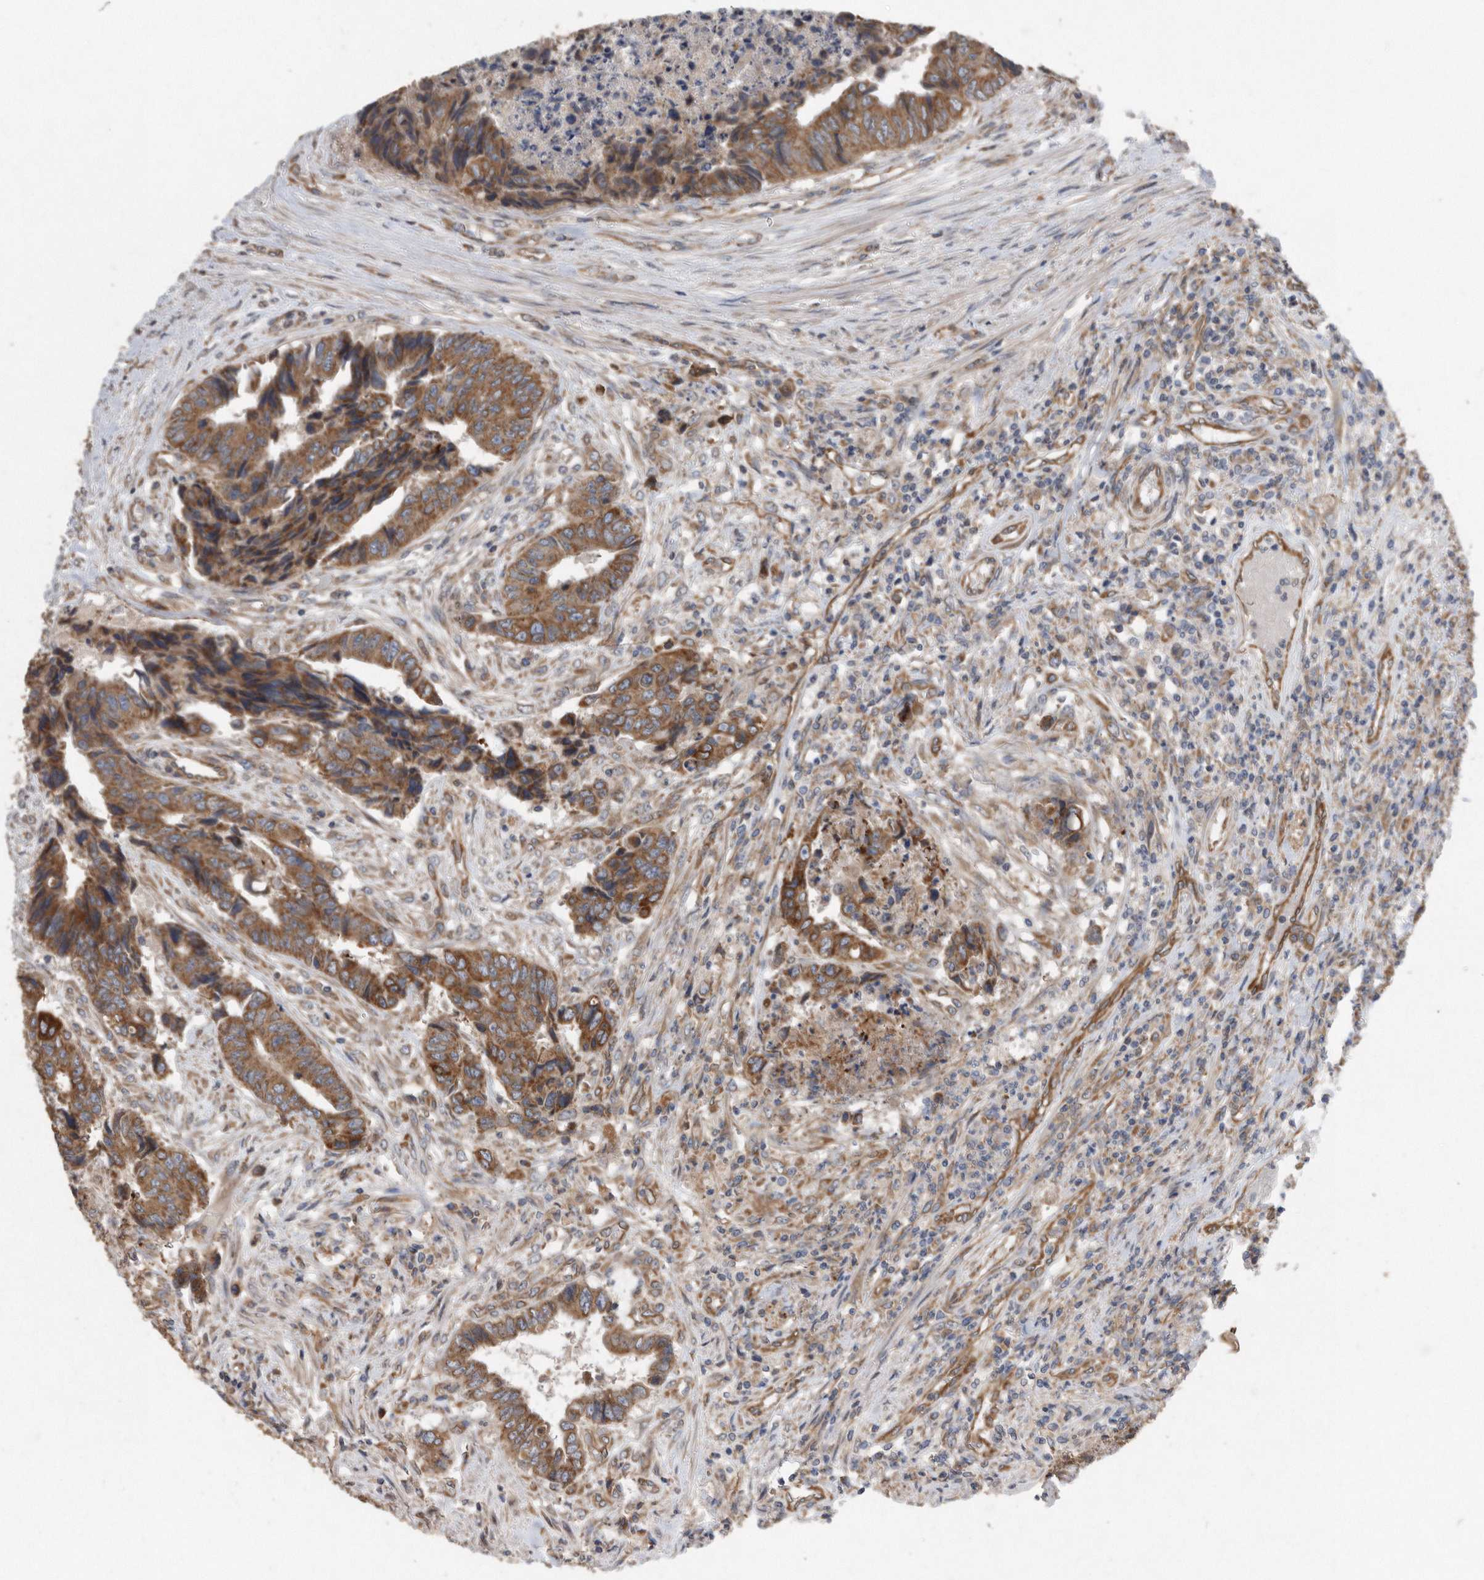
{"staining": {"intensity": "moderate", "quantity": ">75%", "location": "cytoplasmic/membranous"}, "tissue": "colorectal cancer", "cell_type": "Tumor cells", "image_type": "cancer", "snomed": [{"axis": "morphology", "description": "Adenocarcinoma, NOS"}, {"axis": "topography", "description": "Rectum"}], "caption": "IHC (DAB) staining of human adenocarcinoma (colorectal) displays moderate cytoplasmic/membranous protein staining in approximately >75% of tumor cells.", "gene": "PON2", "patient": {"sex": "male", "age": 84}}